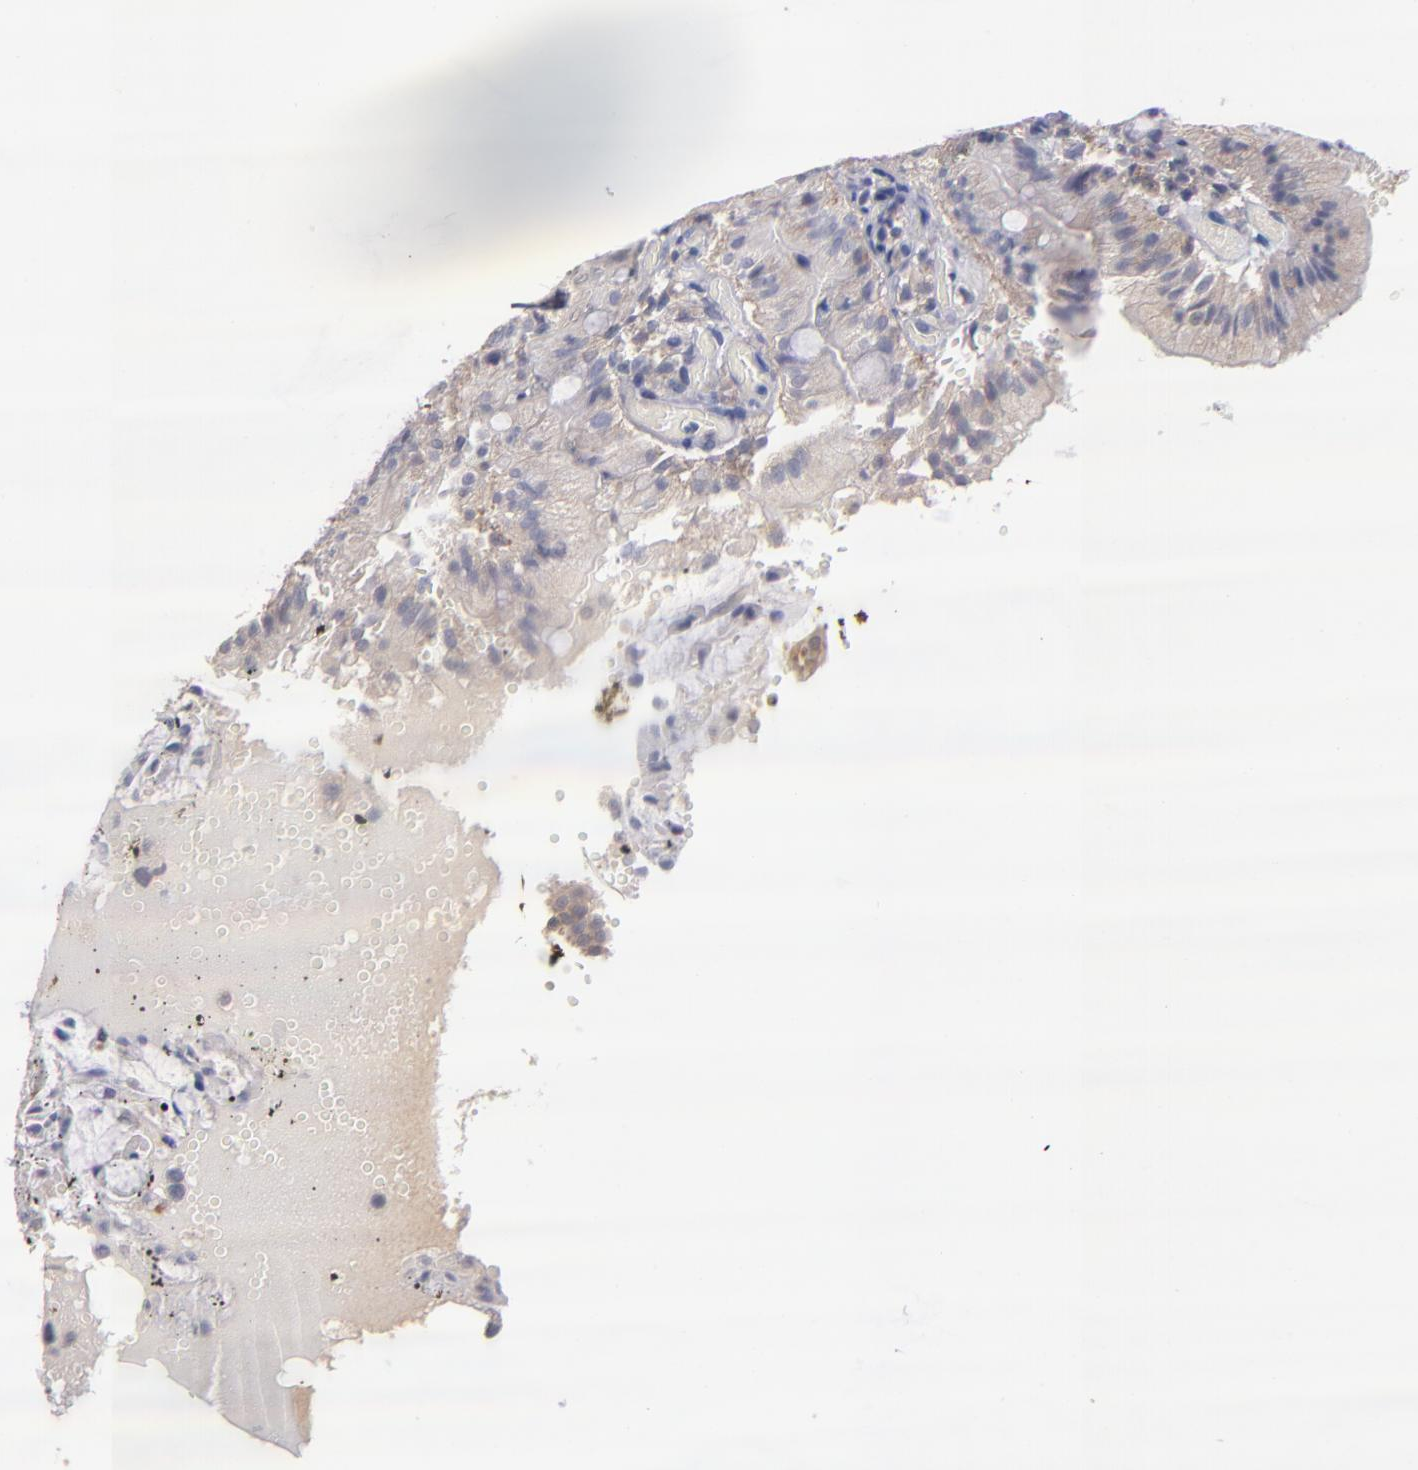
{"staining": {"intensity": "weak", "quantity": "<25%", "location": "cytoplasmic/membranous"}, "tissue": "small intestine", "cell_type": "Glandular cells", "image_type": "normal", "snomed": [{"axis": "morphology", "description": "Normal tissue, NOS"}, {"axis": "topography", "description": "Small intestine"}], "caption": "Protein analysis of benign small intestine exhibits no significant positivity in glandular cells. The staining was performed using DAB (3,3'-diaminobenzidine) to visualize the protein expression in brown, while the nuclei were stained in blue with hematoxylin (Magnification: 20x).", "gene": "UPF3B", "patient": {"sex": "male", "age": 41}}